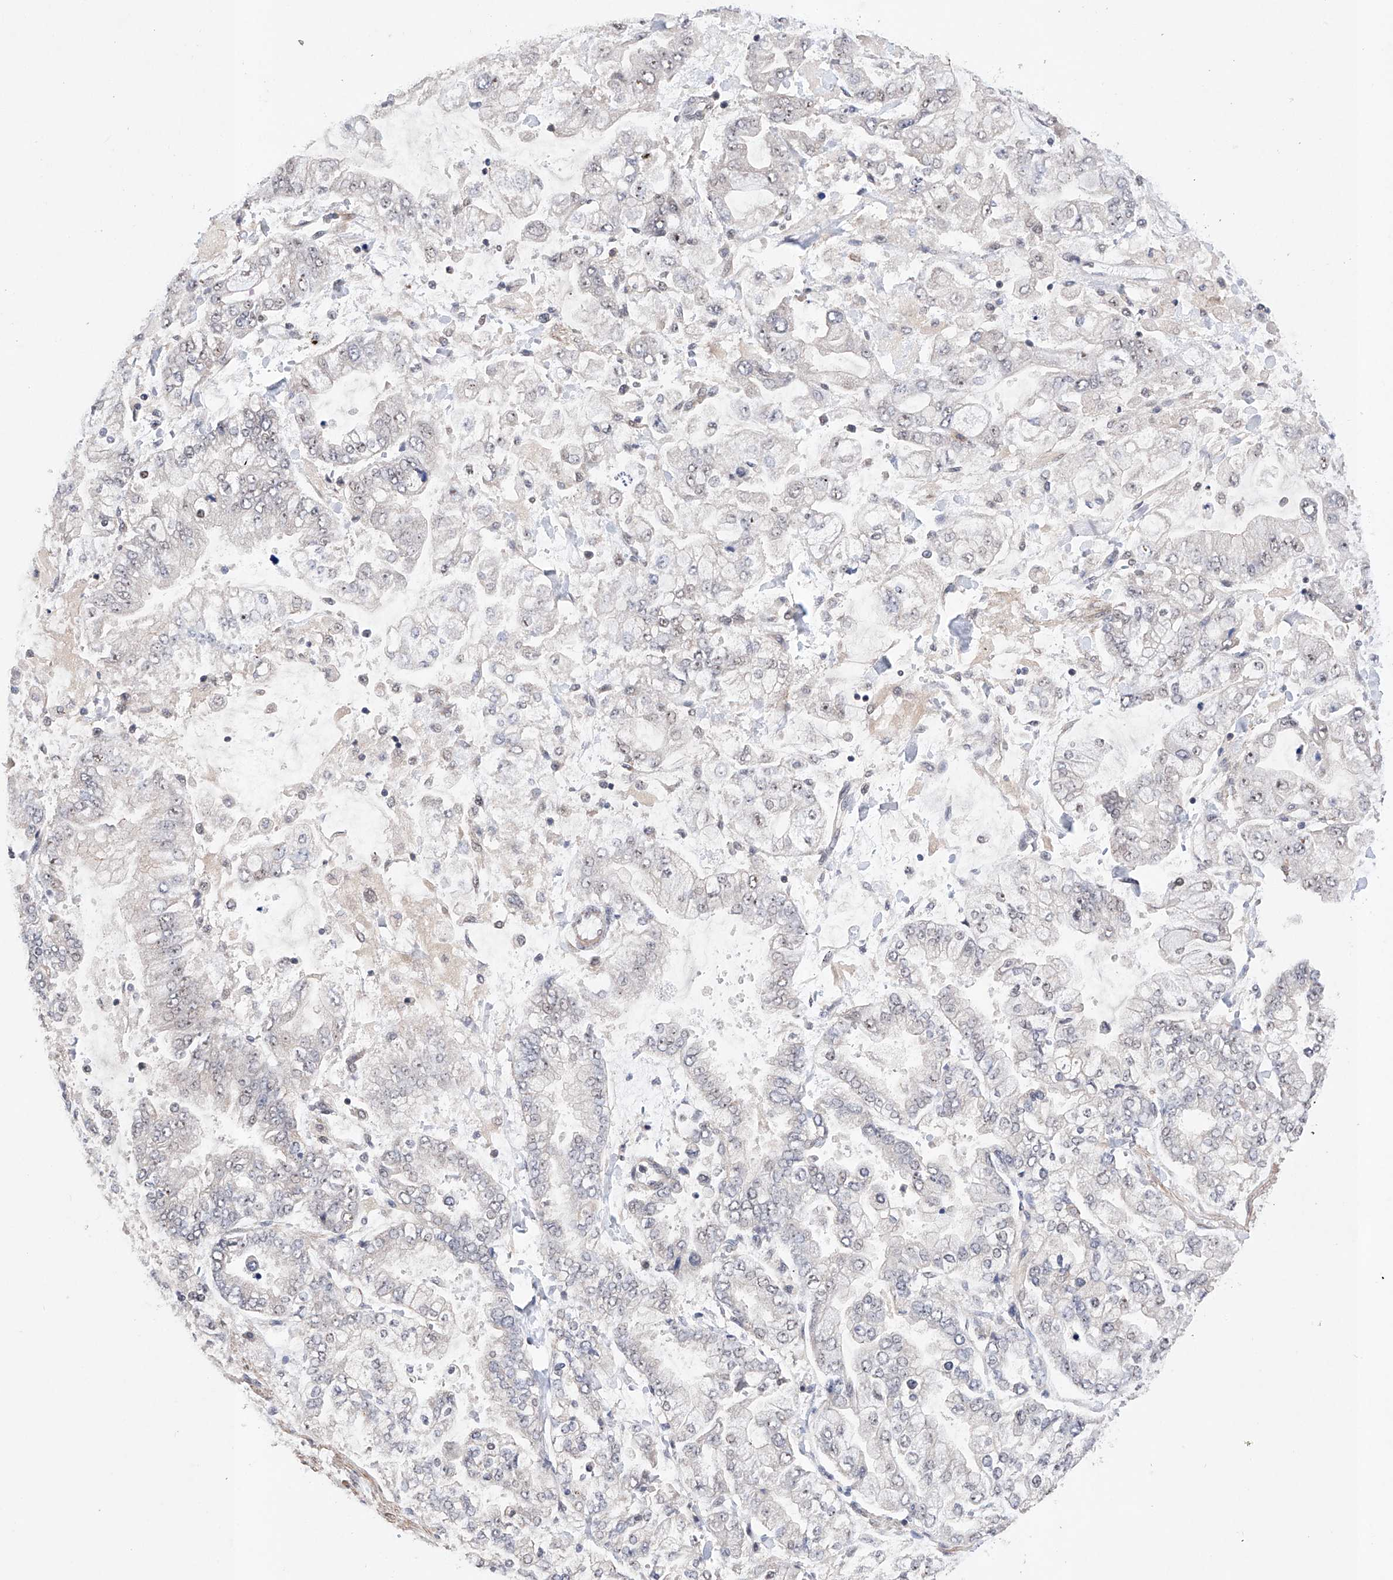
{"staining": {"intensity": "weak", "quantity": "25%-75%", "location": "nuclear"}, "tissue": "stomach cancer", "cell_type": "Tumor cells", "image_type": "cancer", "snomed": [{"axis": "morphology", "description": "Normal tissue, NOS"}, {"axis": "morphology", "description": "Adenocarcinoma, NOS"}, {"axis": "topography", "description": "Stomach, upper"}, {"axis": "topography", "description": "Stomach"}], "caption": "The photomicrograph shows staining of stomach adenocarcinoma, revealing weak nuclear protein positivity (brown color) within tumor cells. Immunohistochemistry stains the protein in brown and the nuclei are stained blue.", "gene": "AFG1L", "patient": {"sex": "male", "age": 76}}